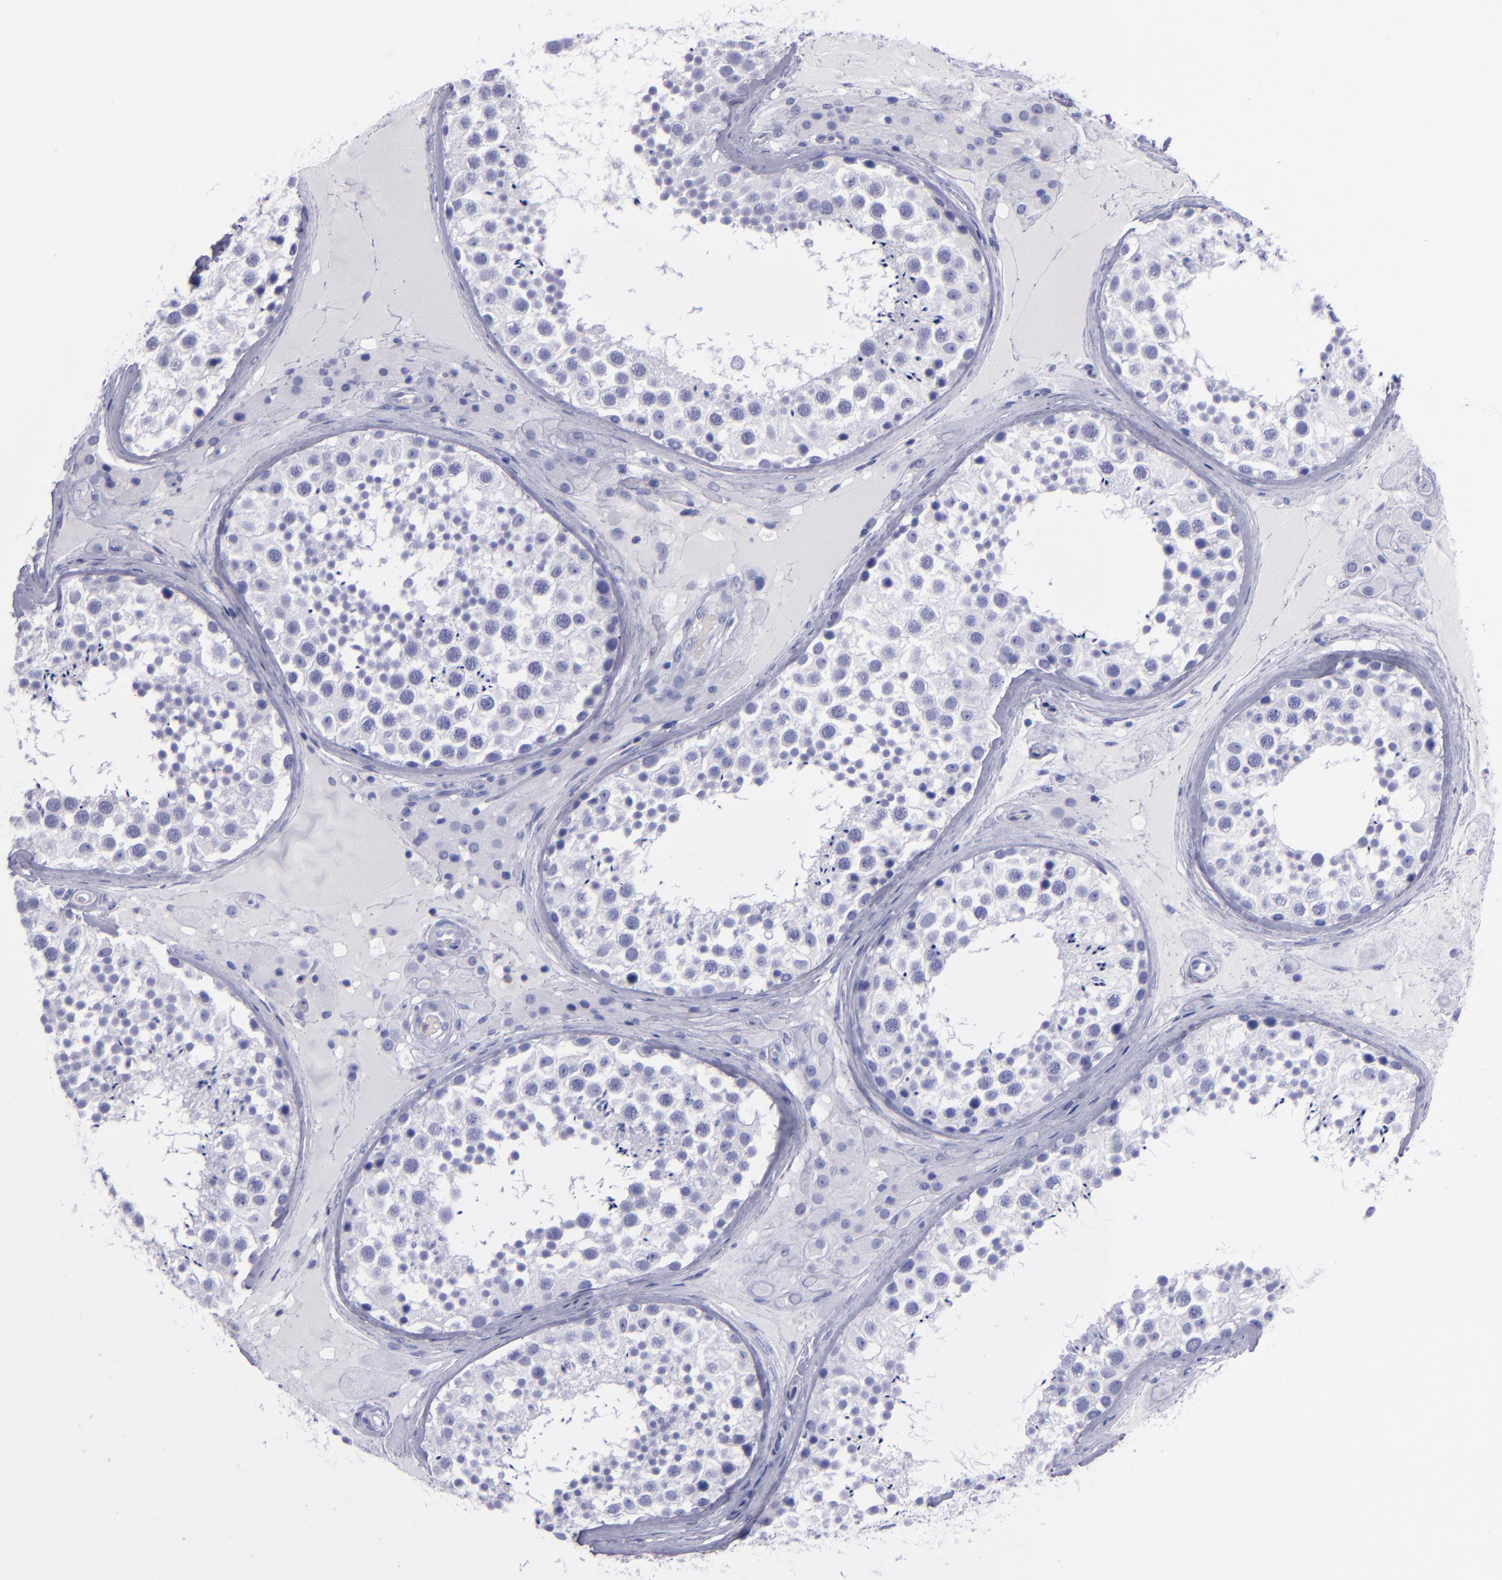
{"staining": {"intensity": "negative", "quantity": "none", "location": "none"}, "tissue": "testis", "cell_type": "Cells in seminiferous ducts", "image_type": "normal", "snomed": [{"axis": "morphology", "description": "Normal tissue, NOS"}, {"axis": "topography", "description": "Testis"}], "caption": "A high-resolution histopathology image shows immunohistochemistry (IHC) staining of unremarkable testis, which reveals no significant staining in cells in seminiferous ducts.", "gene": "CR1", "patient": {"sex": "male", "age": 46}}